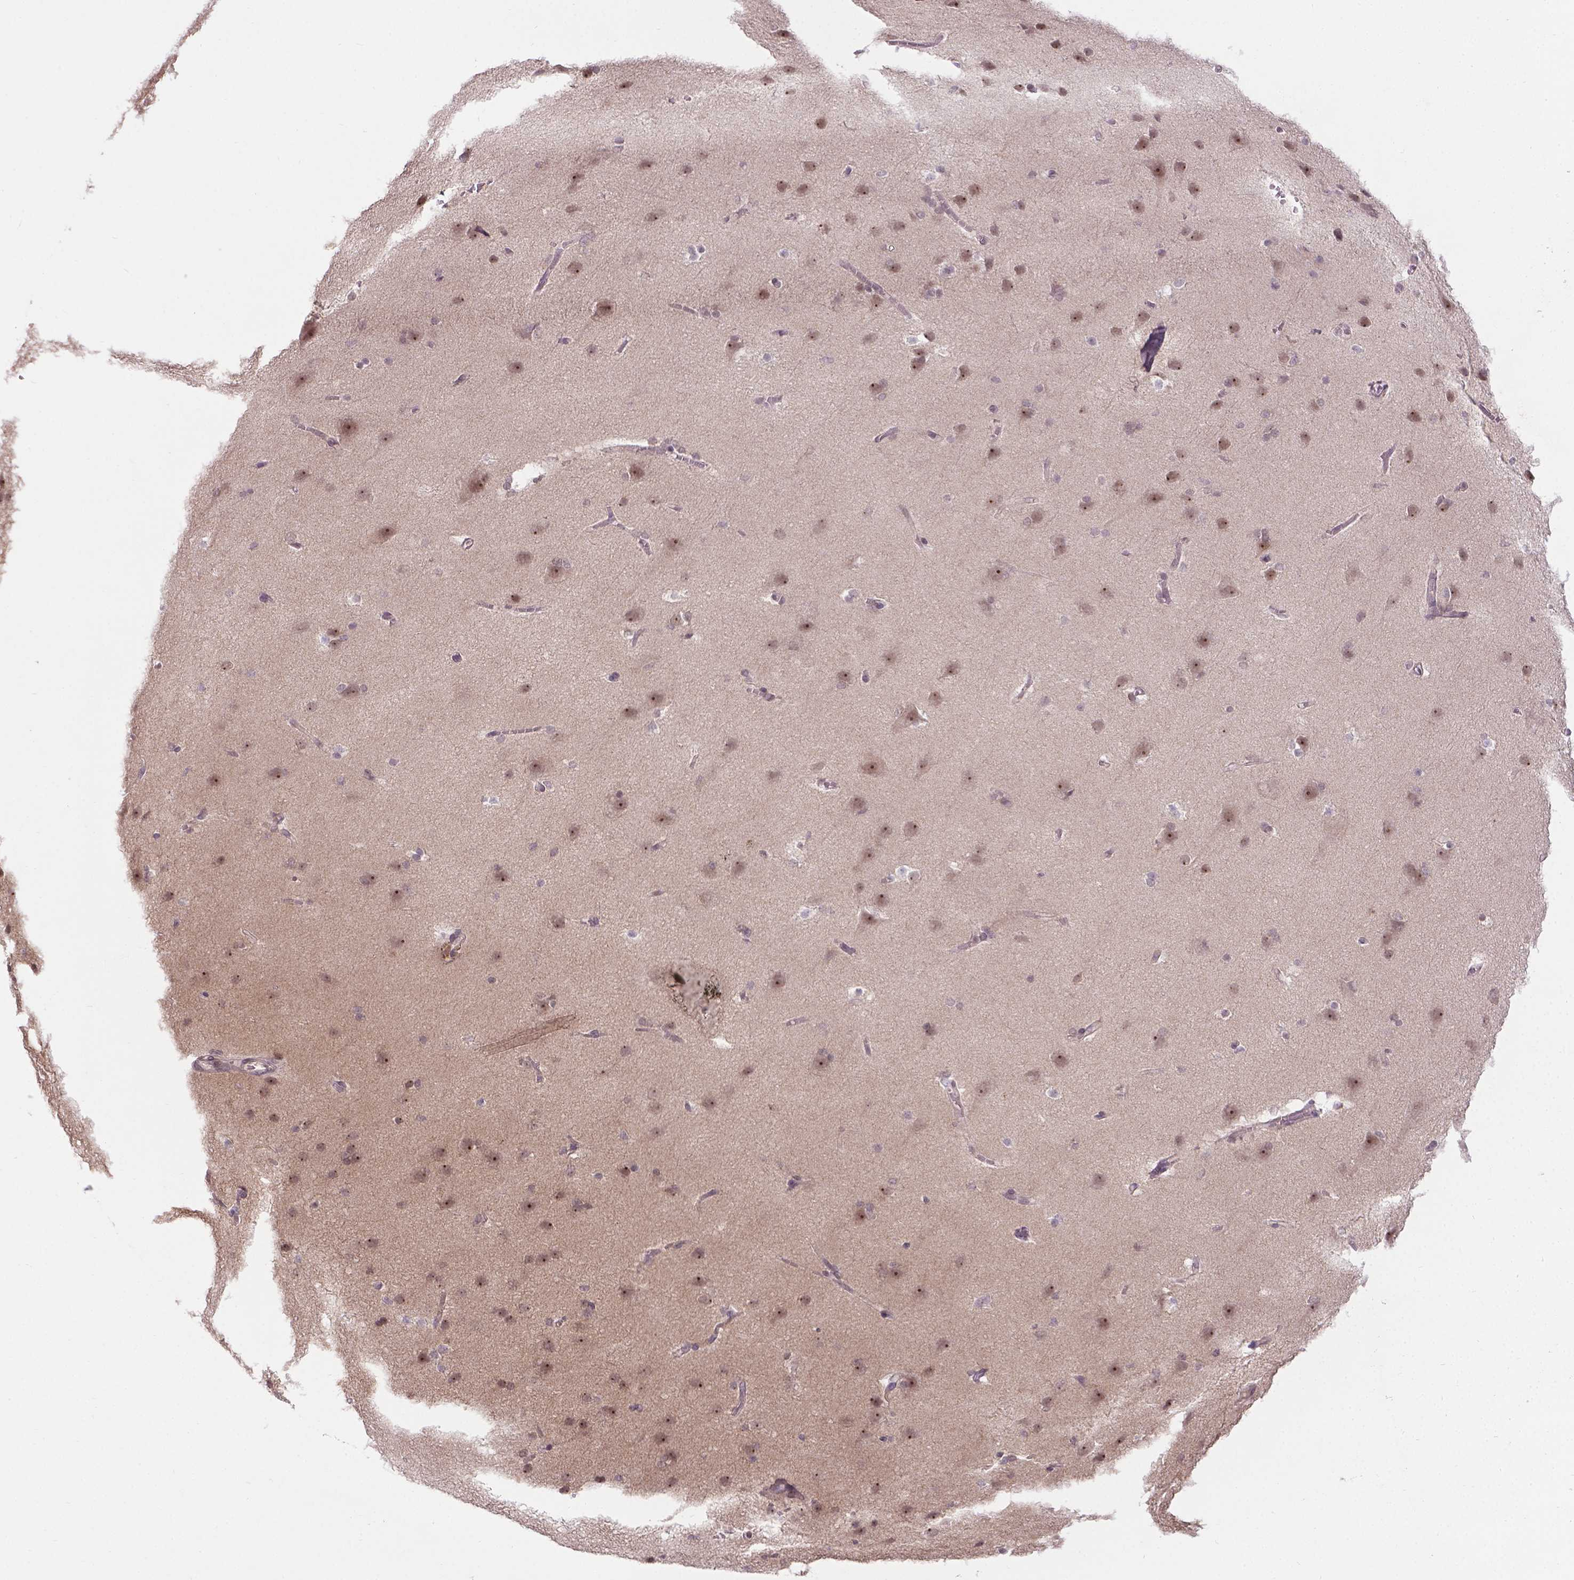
{"staining": {"intensity": "weak", "quantity": "<25%", "location": "nuclear"}, "tissue": "cerebral cortex", "cell_type": "Endothelial cells", "image_type": "normal", "snomed": [{"axis": "morphology", "description": "Normal tissue, NOS"}, {"axis": "topography", "description": "Cerebral cortex"}], "caption": "Benign cerebral cortex was stained to show a protein in brown. There is no significant staining in endothelial cells.", "gene": "ANKRD54", "patient": {"sex": "male", "age": 37}}